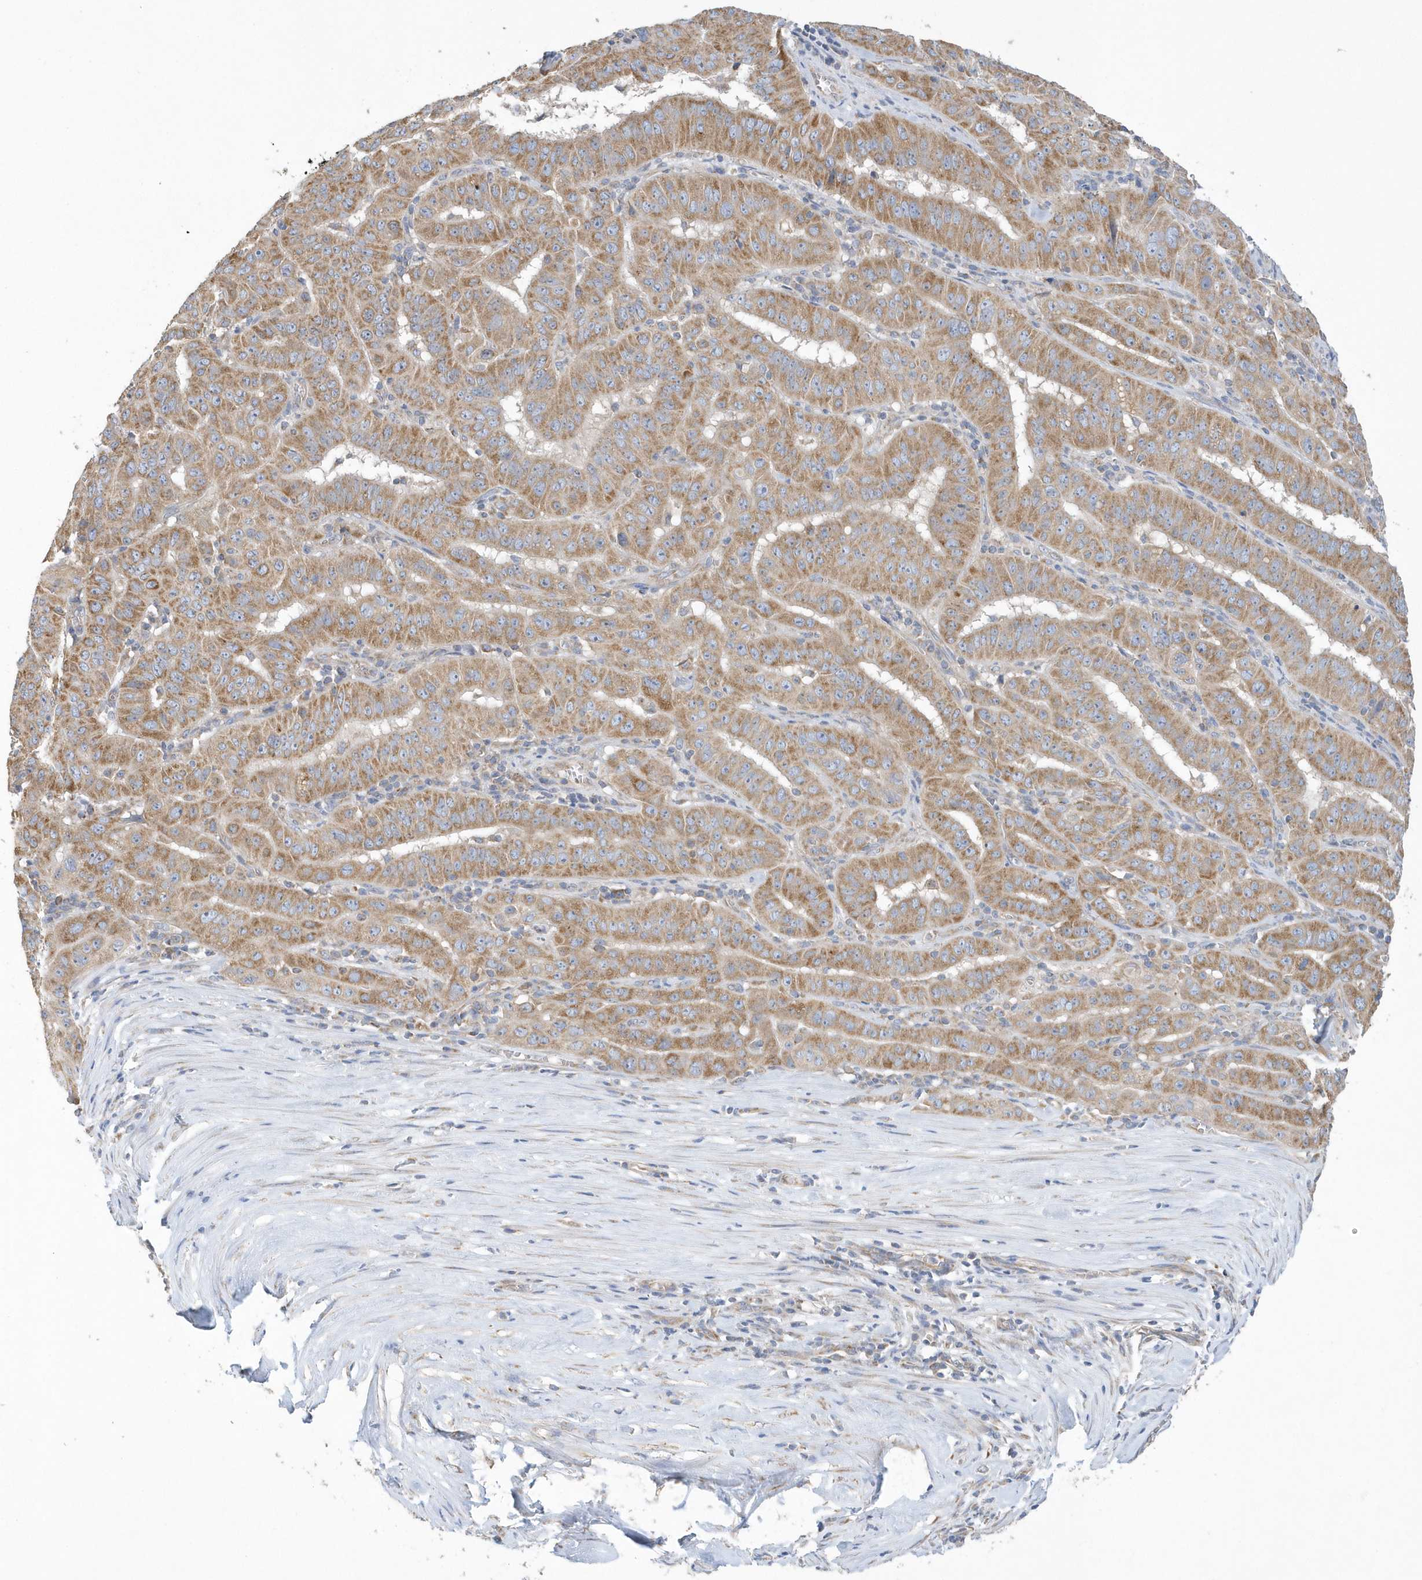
{"staining": {"intensity": "moderate", "quantity": ">75%", "location": "cytoplasmic/membranous"}, "tissue": "pancreatic cancer", "cell_type": "Tumor cells", "image_type": "cancer", "snomed": [{"axis": "morphology", "description": "Adenocarcinoma, NOS"}, {"axis": "topography", "description": "Pancreas"}], "caption": "An image of human pancreatic adenocarcinoma stained for a protein exhibits moderate cytoplasmic/membranous brown staining in tumor cells.", "gene": "SPATA5", "patient": {"sex": "male", "age": 63}}